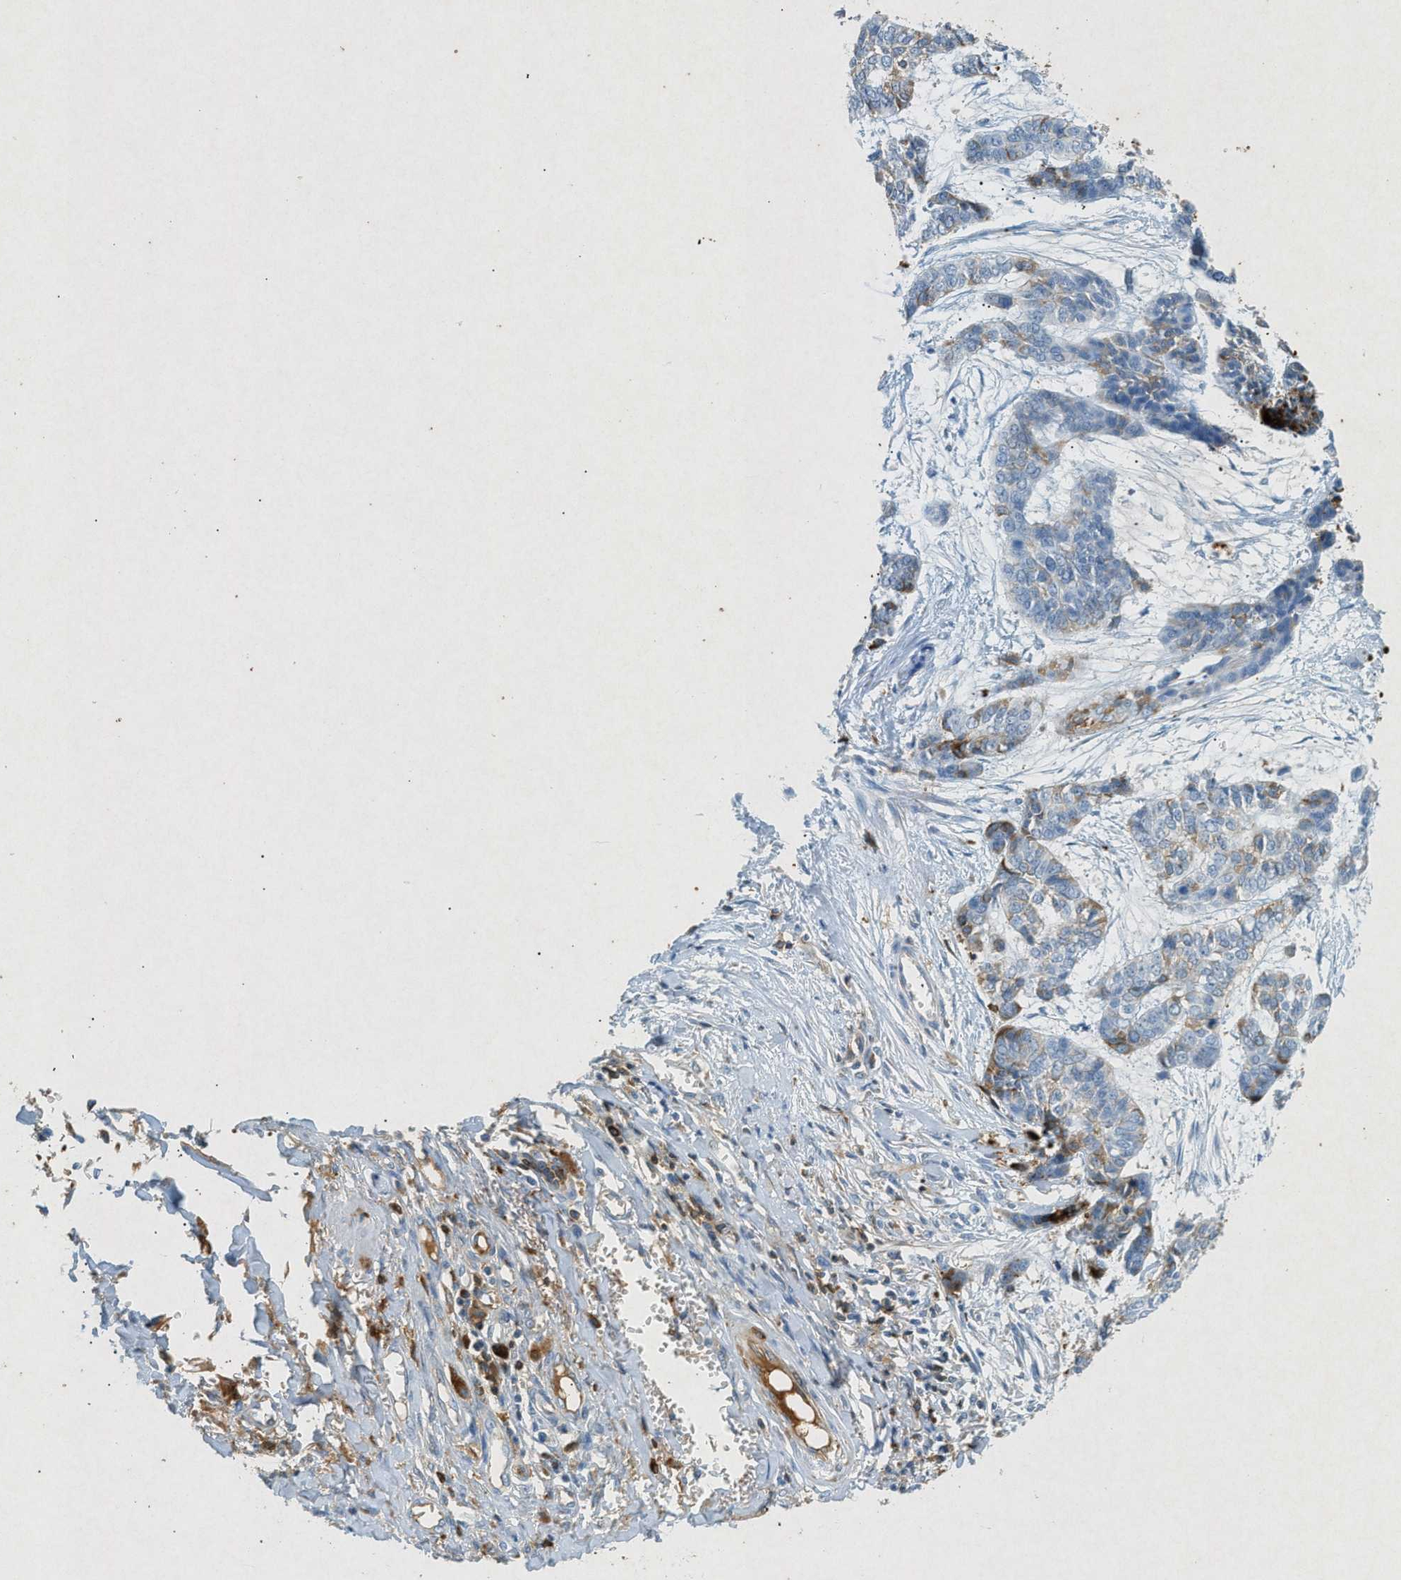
{"staining": {"intensity": "weak", "quantity": "25%-75%", "location": "cytoplasmic/membranous"}, "tissue": "skin cancer", "cell_type": "Tumor cells", "image_type": "cancer", "snomed": [{"axis": "morphology", "description": "Basal cell carcinoma"}, {"axis": "topography", "description": "Skin"}], "caption": "Skin basal cell carcinoma stained for a protein (brown) reveals weak cytoplasmic/membranous positive expression in about 25%-75% of tumor cells.", "gene": "F2", "patient": {"sex": "female", "age": 64}}